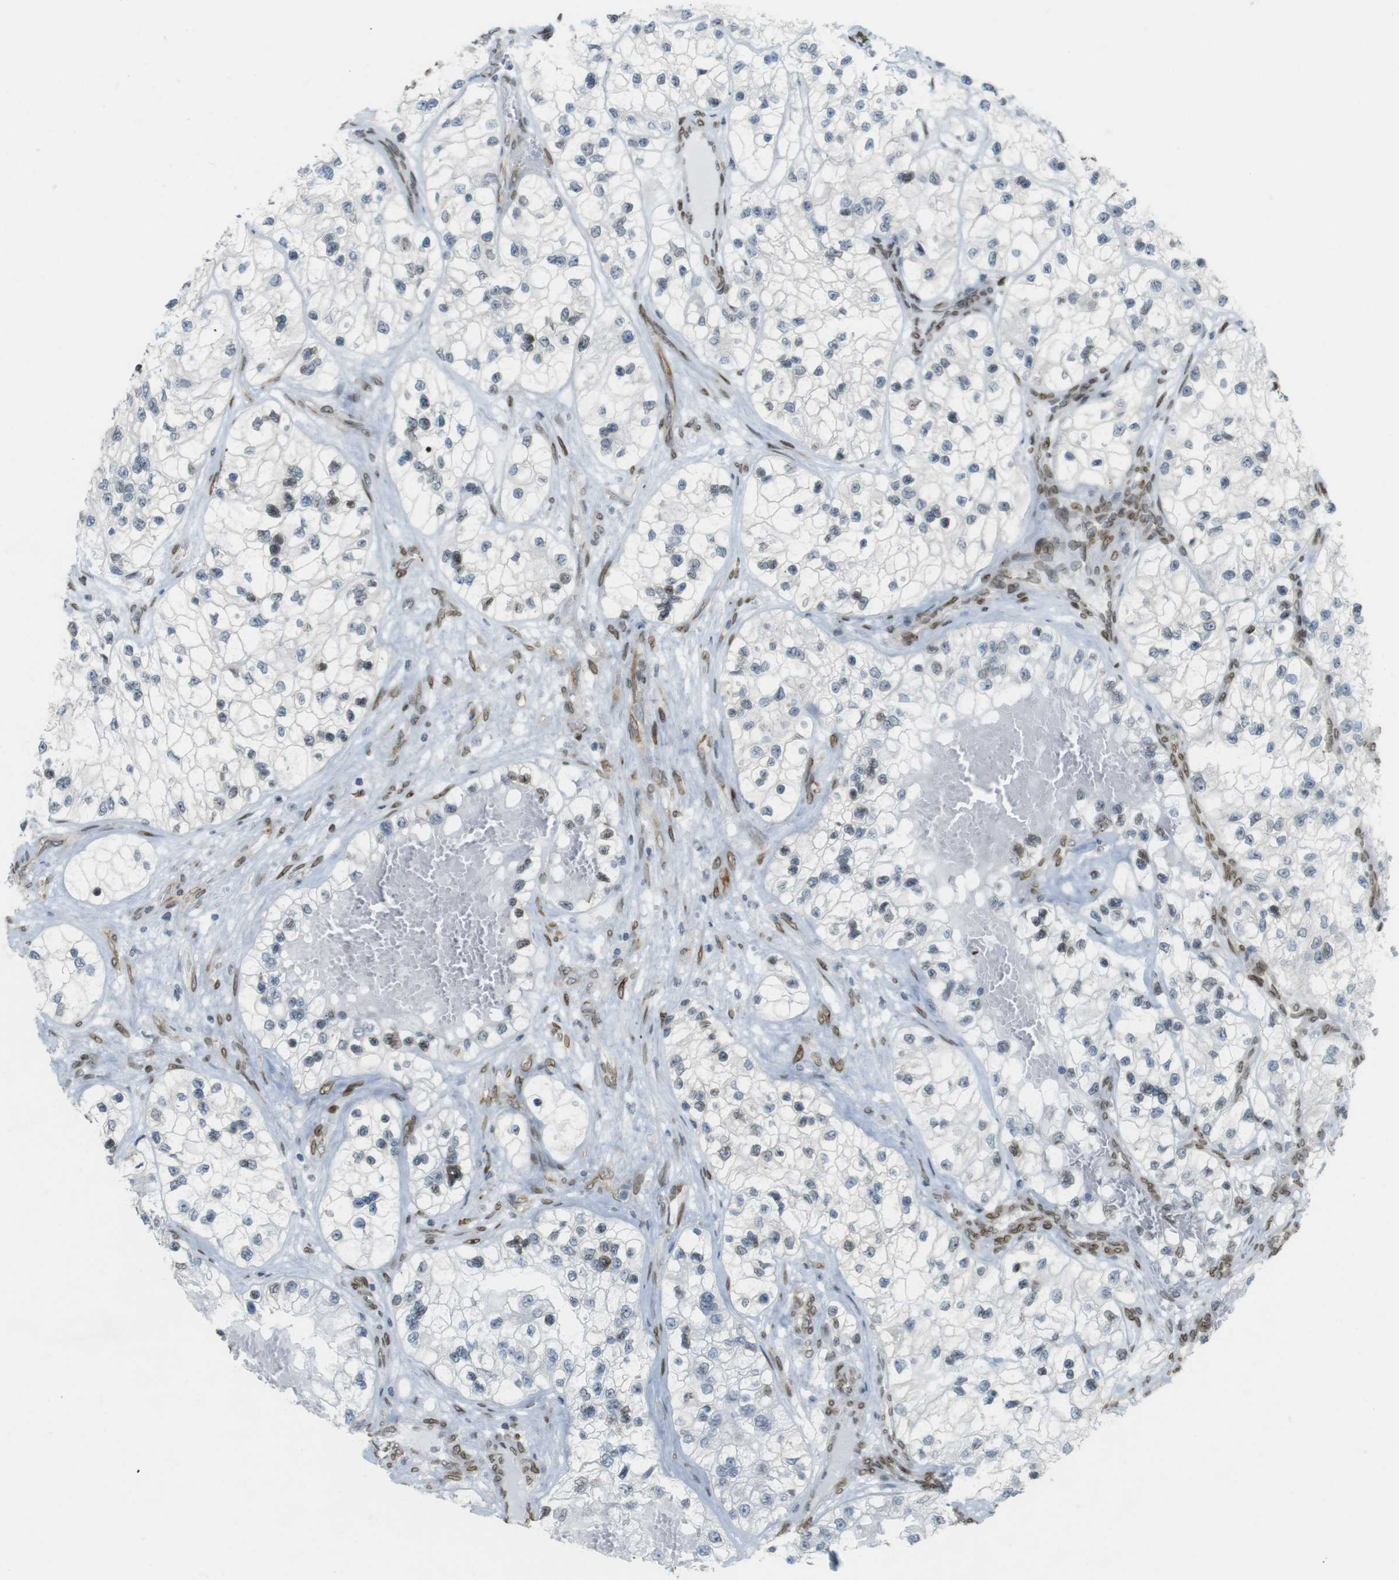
{"staining": {"intensity": "moderate", "quantity": "25%-75%", "location": "nuclear"}, "tissue": "renal cancer", "cell_type": "Tumor cells", "image_type": "cancer", "snomed": [{"axis": "morphology", "description": "Adenocarcinoma, NOS"}, {"axis": "topography", "description": "Kidney"}], "caption": "DAB (3,3'-diaminobenzidine) immunohistochemical staining of renal cancer displays moderate nuclear protein expression in about 25%-75% of tumor cells.", "gene": "ARL6IP6", "patient": {"sex": "female", "age": 57}}